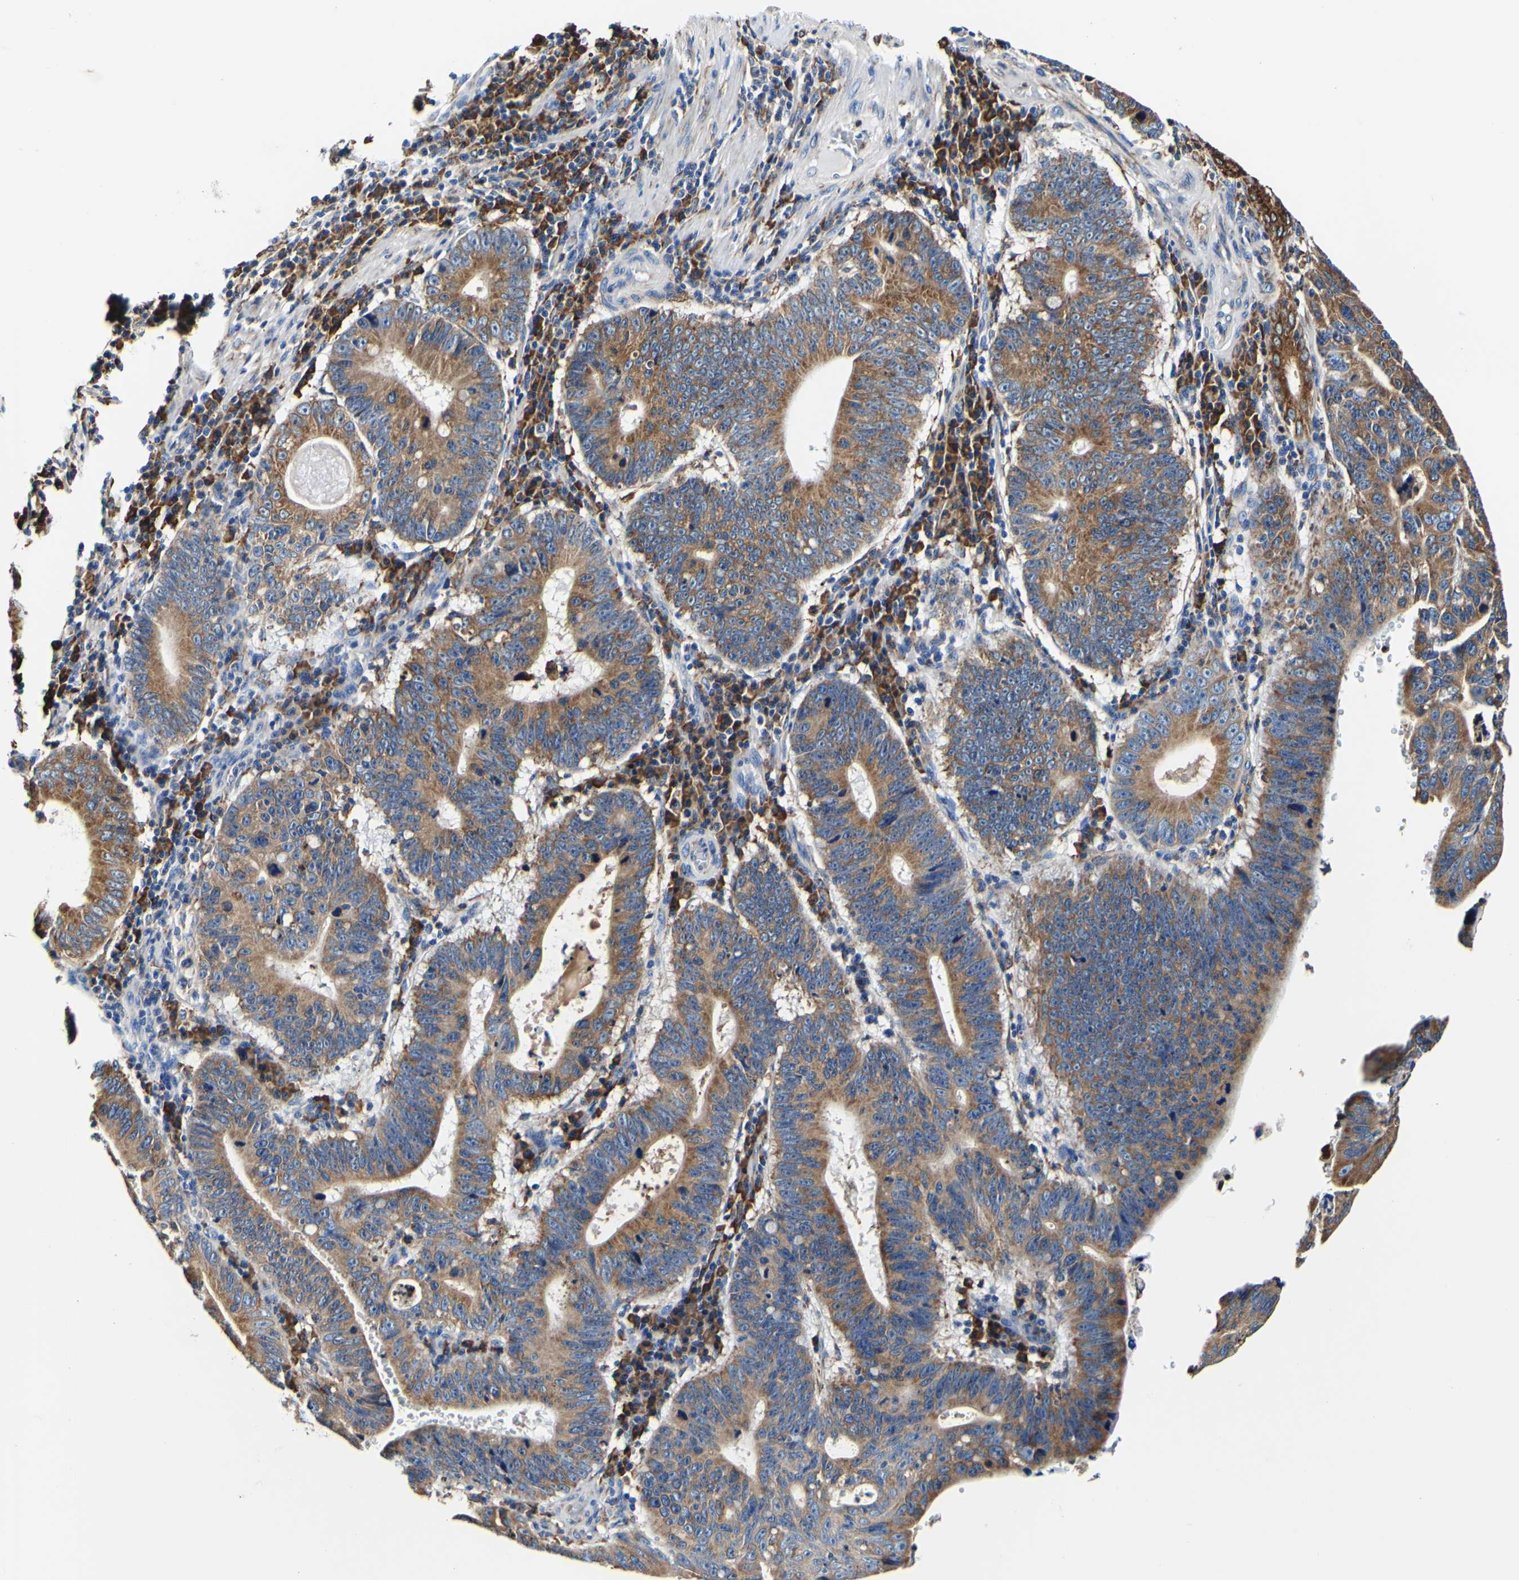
{"staining": {"intensity": "moderate", "quantity": ">75%", "location": "cytoplasmic/membranous"}, "tissue": "stomach cancer", "cell_type": "Tumor cells", "image_type": "cancer", "snomed": [{"axis": "morphology", "description": "Adenocarcinoma, NOS"}, {"axis": "topography", "description": "Stomach"}], "caption": "The immunohistochemical stain shows moderate cytoplasmic/membranous positivity in tumor cells of adenocarcinoma (stomach) tissue.", "gene": "P4HB", "patient": {"sex": "male", "age": 59}}